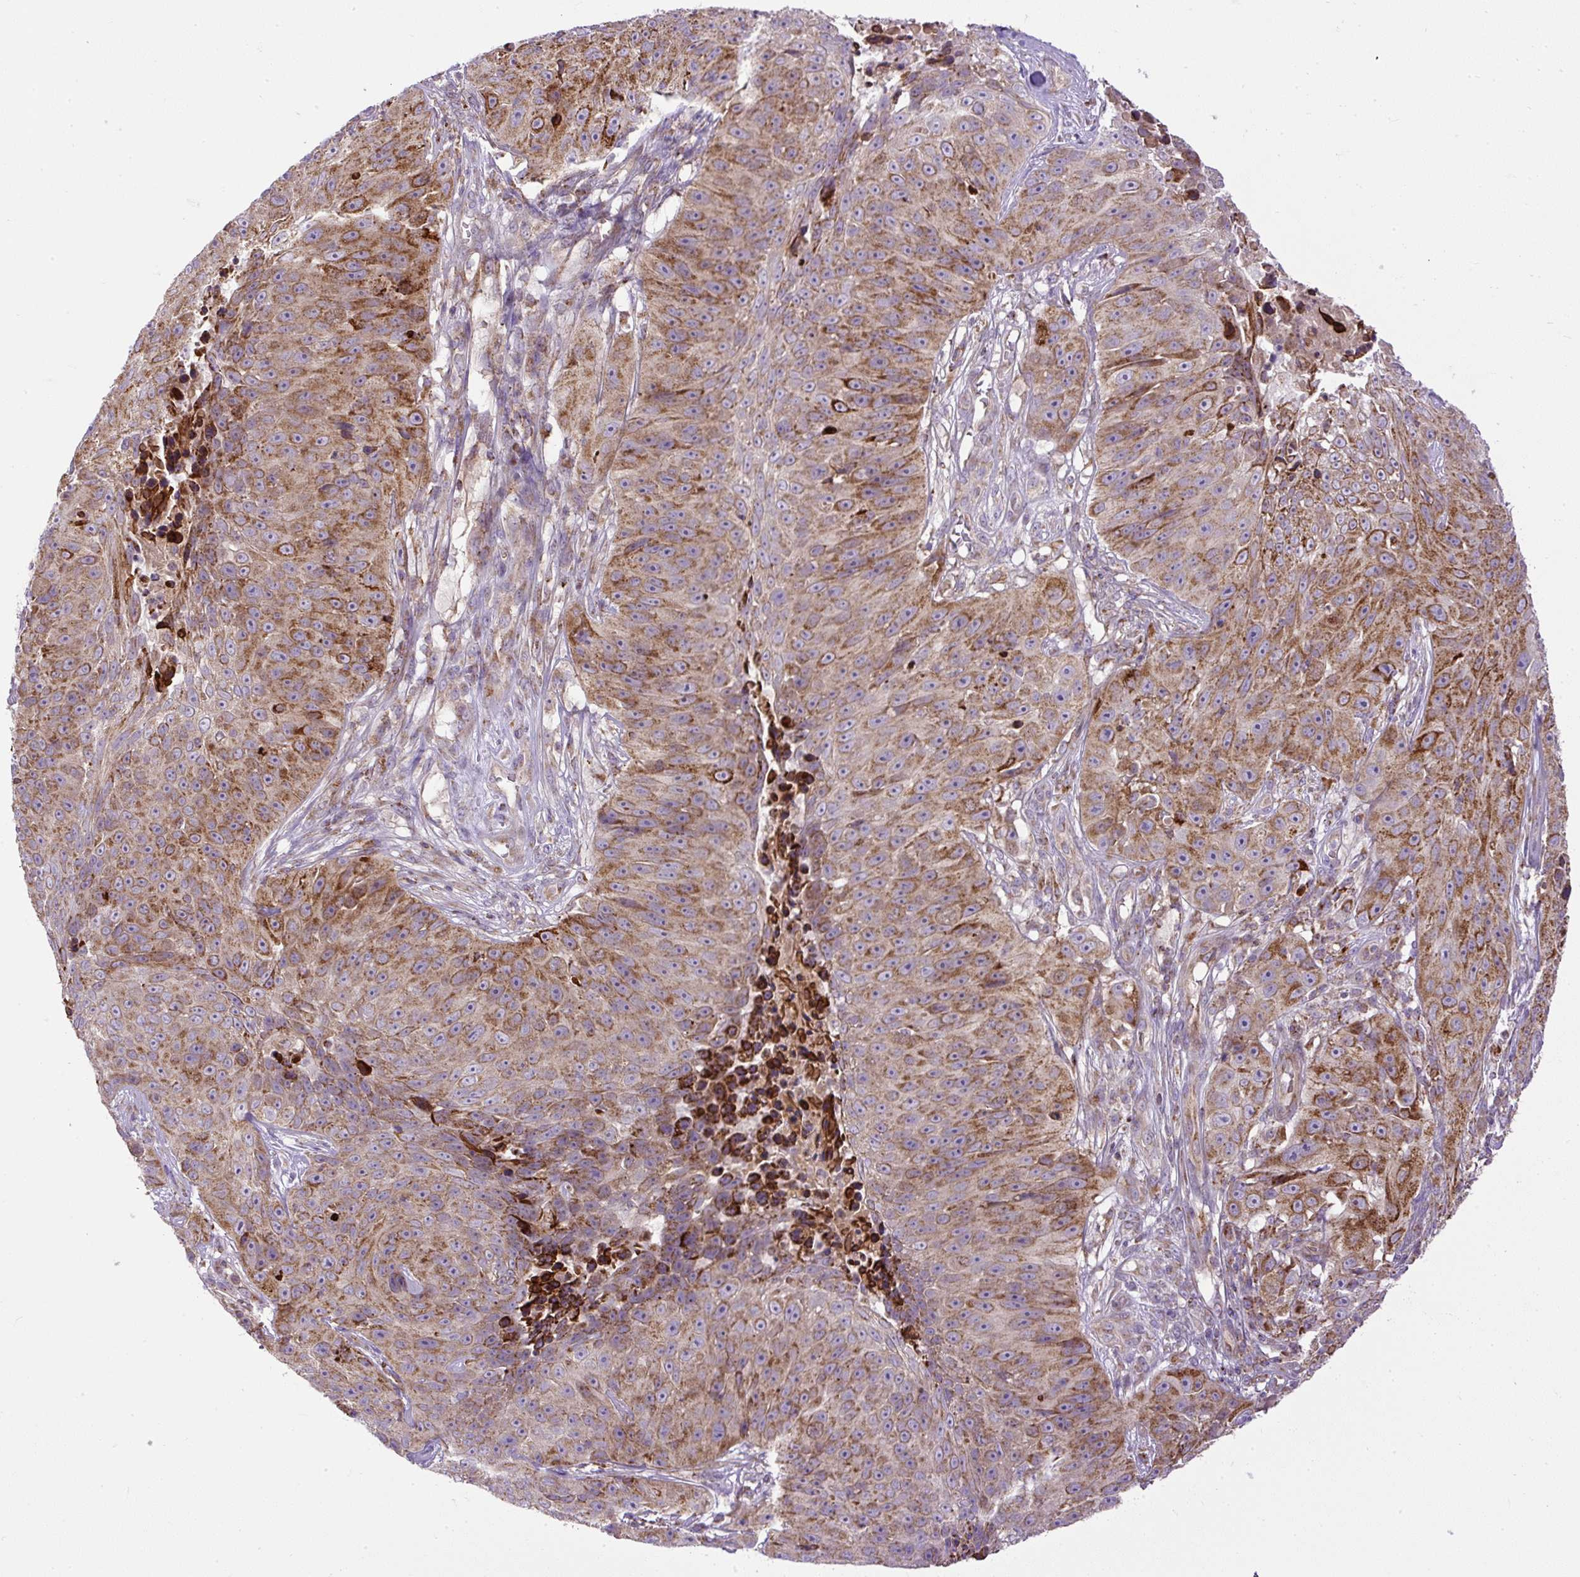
{"staining": {"intensity": "moderate", "quantity": ">75%", "location": "cytoplasmic/membranous"}, "tissue": "skin cancer", "cell_type": "Tumor cells", "image_type": "cancer", "snomed": [{"axis": "morphology", "description": "Squamous cell carcinoma, NOS"}, {"axis": "topography", "description": "Skin"}], "caption": "Squamous cell carcinoma (skin) was stained to show a protein in brown. There is medium levels of moderate cytoplasmic/membranous staining in about >75% of tumor cells.", "gene": "ZNF547", "patient": {"sex": "female", "age": 87}}